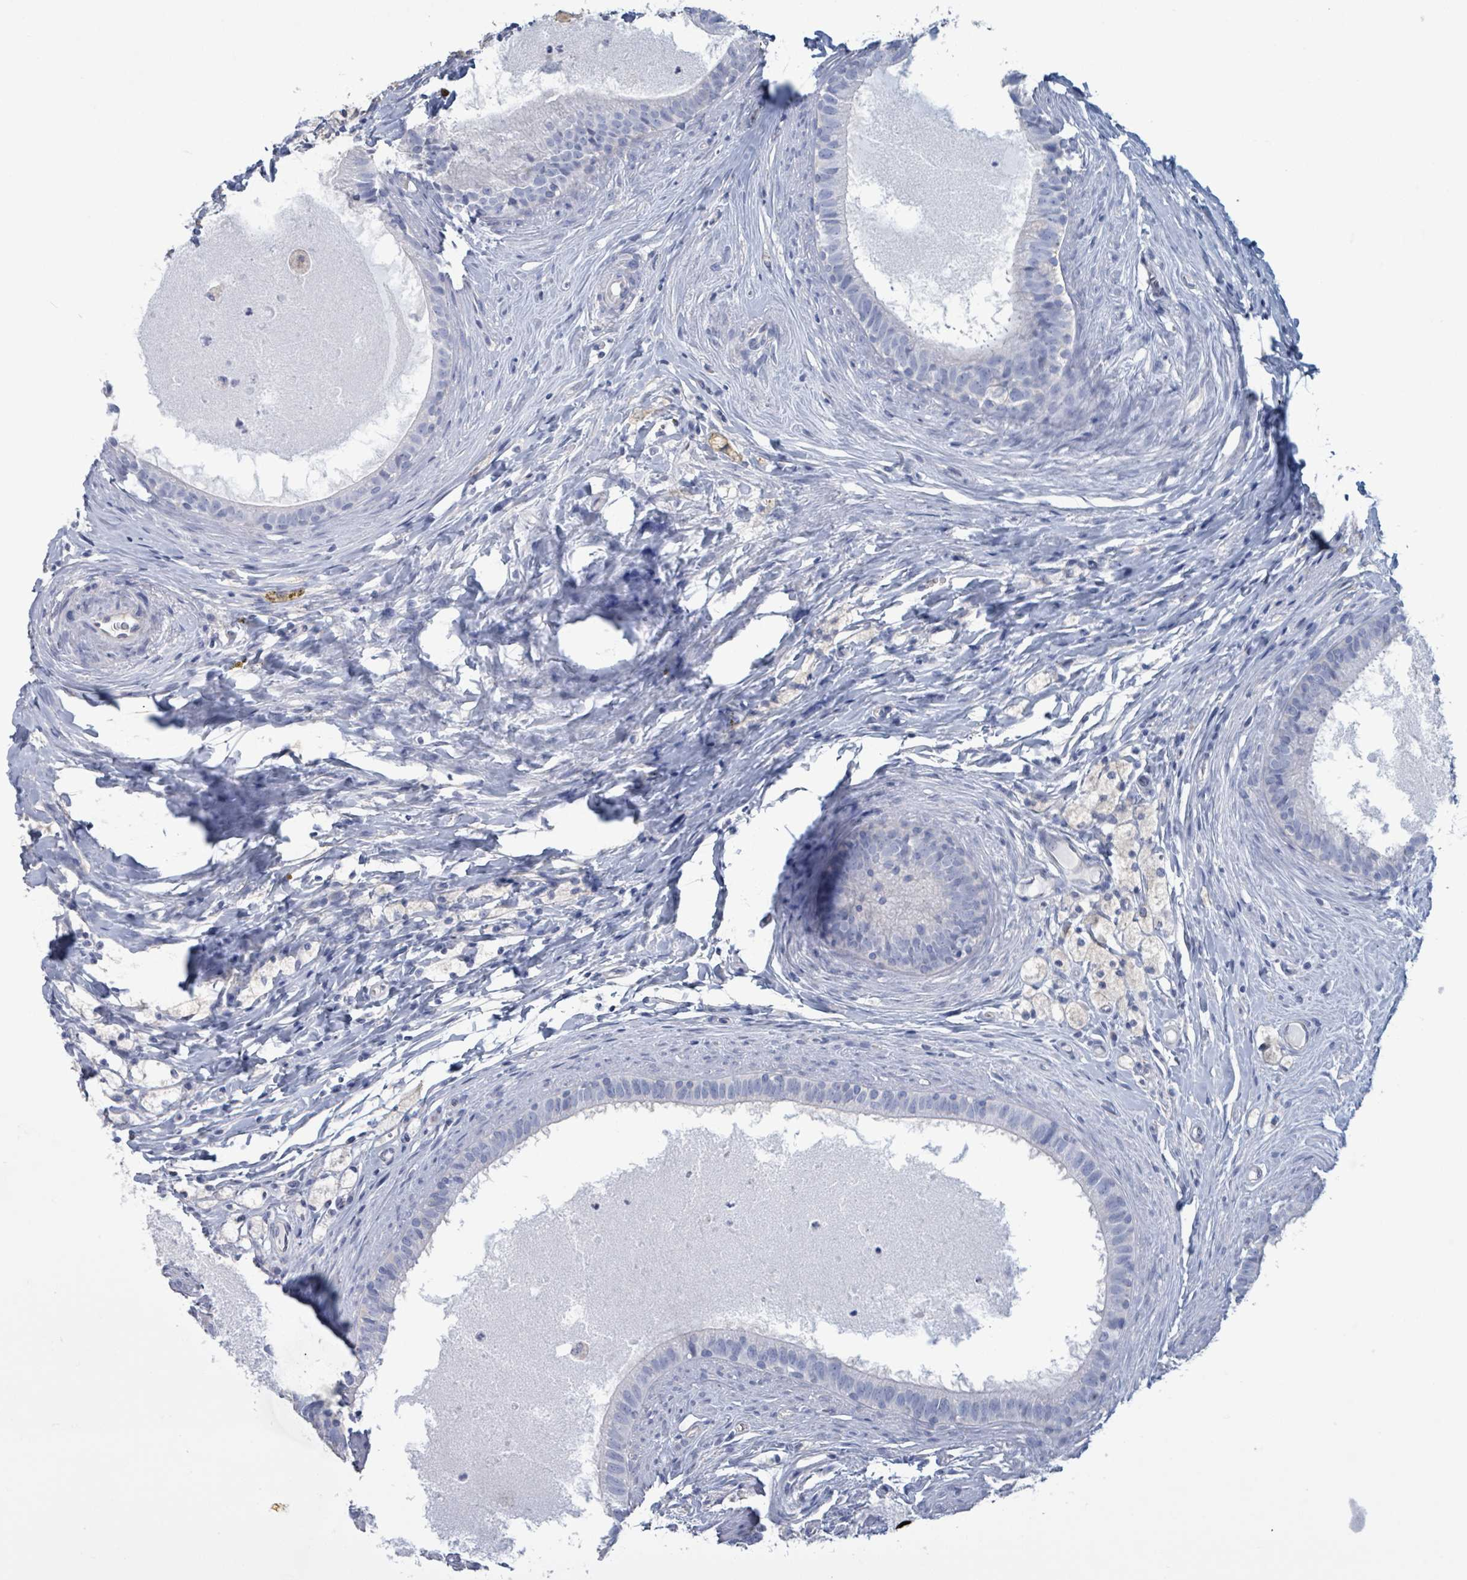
{"staining": {"intensity": "negative", "quantity": "none", "location": "none"}, "tissue": "epididymis", "cell_type": "Glandular cells", "image_type": "normal", "snomed": [{"axis": "morphology", "description": "Normal tissue, NOS"}, {"axis": "topography", "description": "Epididymis"}], "caption": "Immunohistochemistry of benign epididymis demonstrates no positivity in glandular cells. Brightfield microscopy of immunohistochemistry stained with DAB (3,3'-diaminobenzidine) (brown) and hematoxylin (blue), captured at high magnification.", "gene": "CT45A10", "patient": {"sex": "male", "age": 80}}